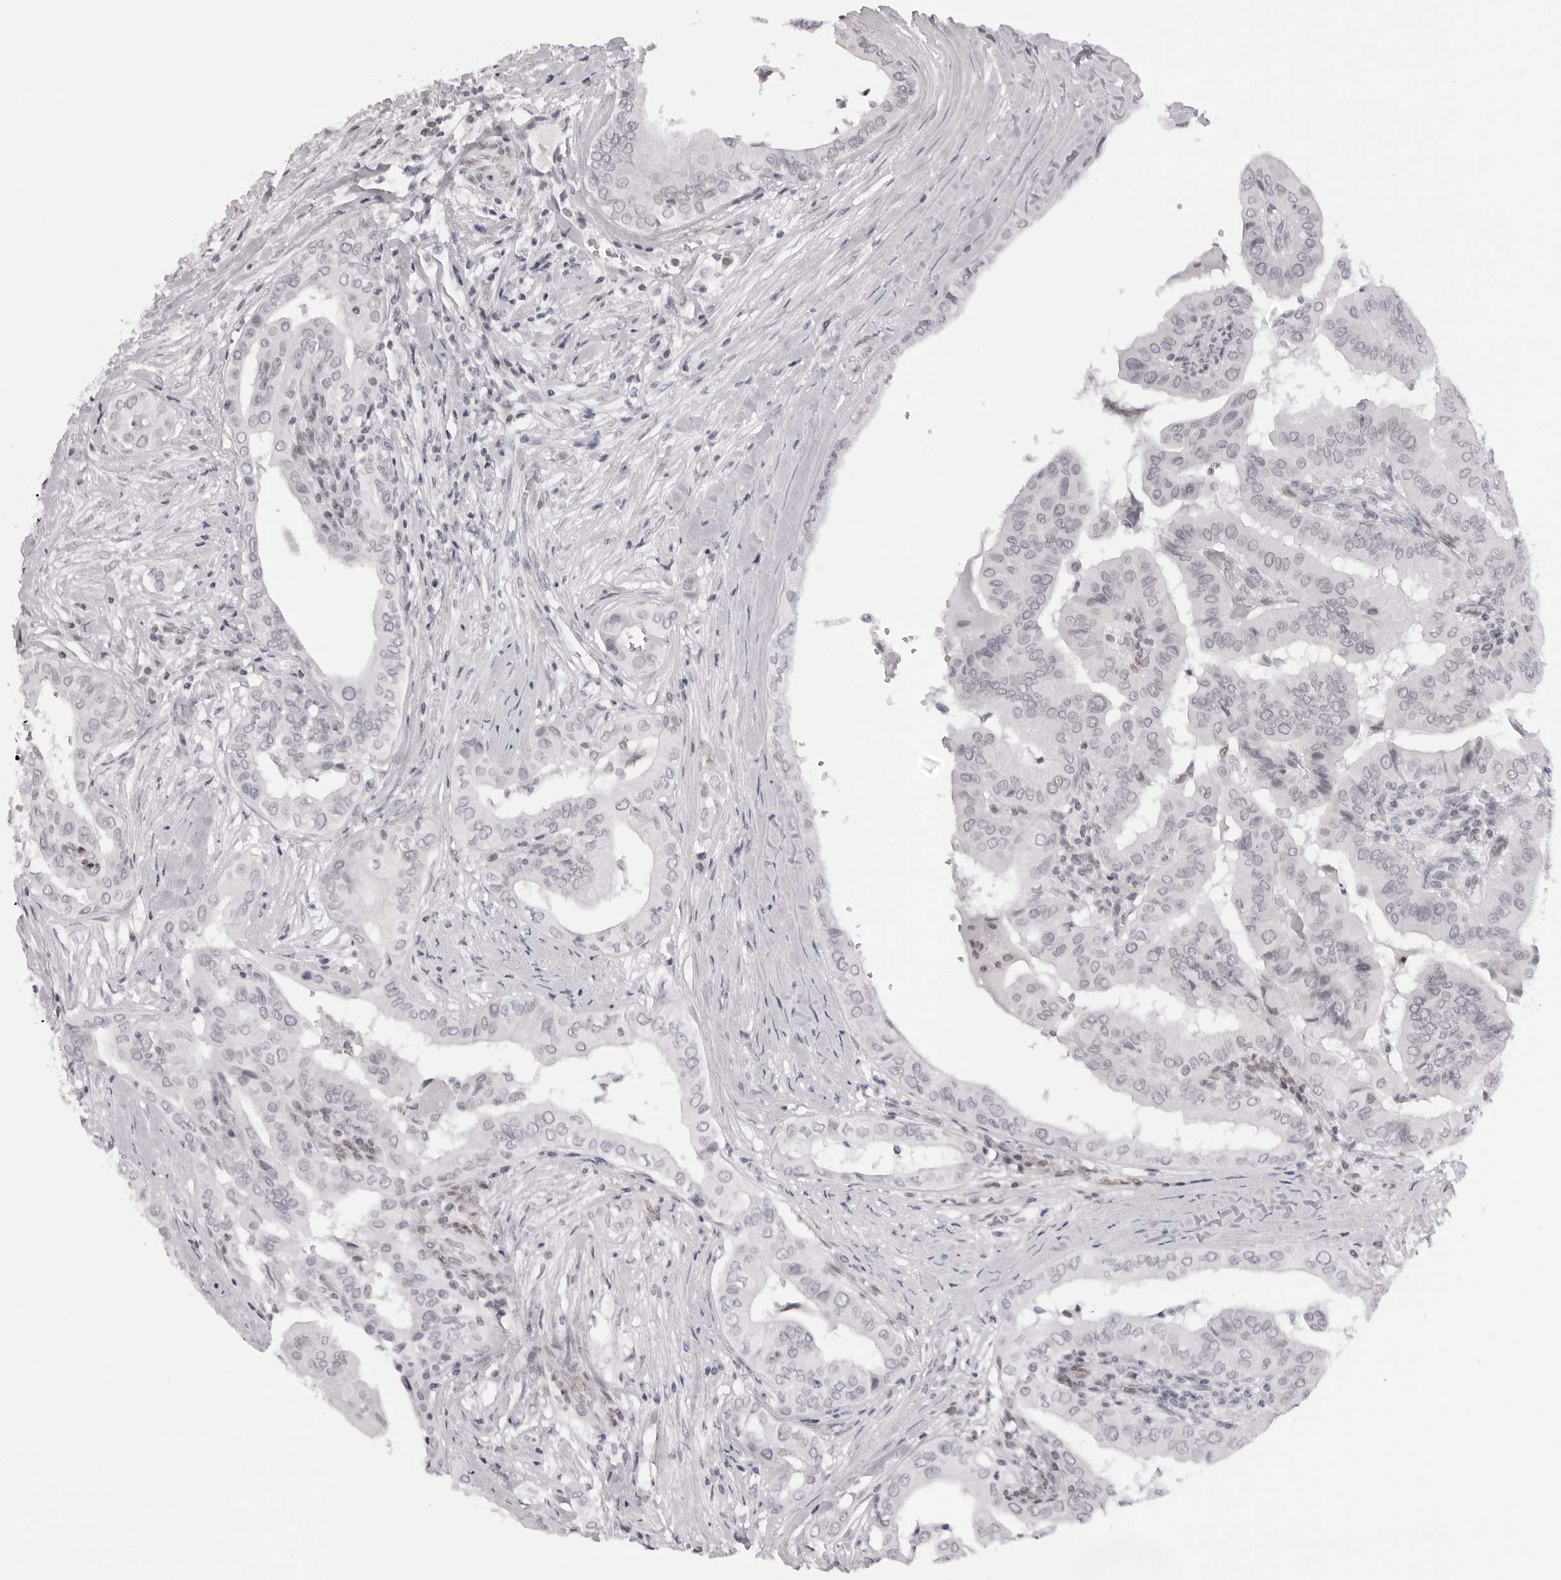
{"staining": {"intensity": "negative", "quantity": "none", "location": "none"}, "tissue": "thyroid cancer", "cell_type": "Tumor cells", "image_type": "cancer", "snomed": [{"axis": "morphology", "description": "Papillary adenocarcinoma, NOS"}, {"axis": "topography", "description": "Thyroid gland"}], "caption": "This is a image of IHC staining of thyroid cancer (papillary adenocarcinoma), which shows no expression in tumor cells.", "gene": "MAFK", "patient": {"sex": "male", "age": 33}}